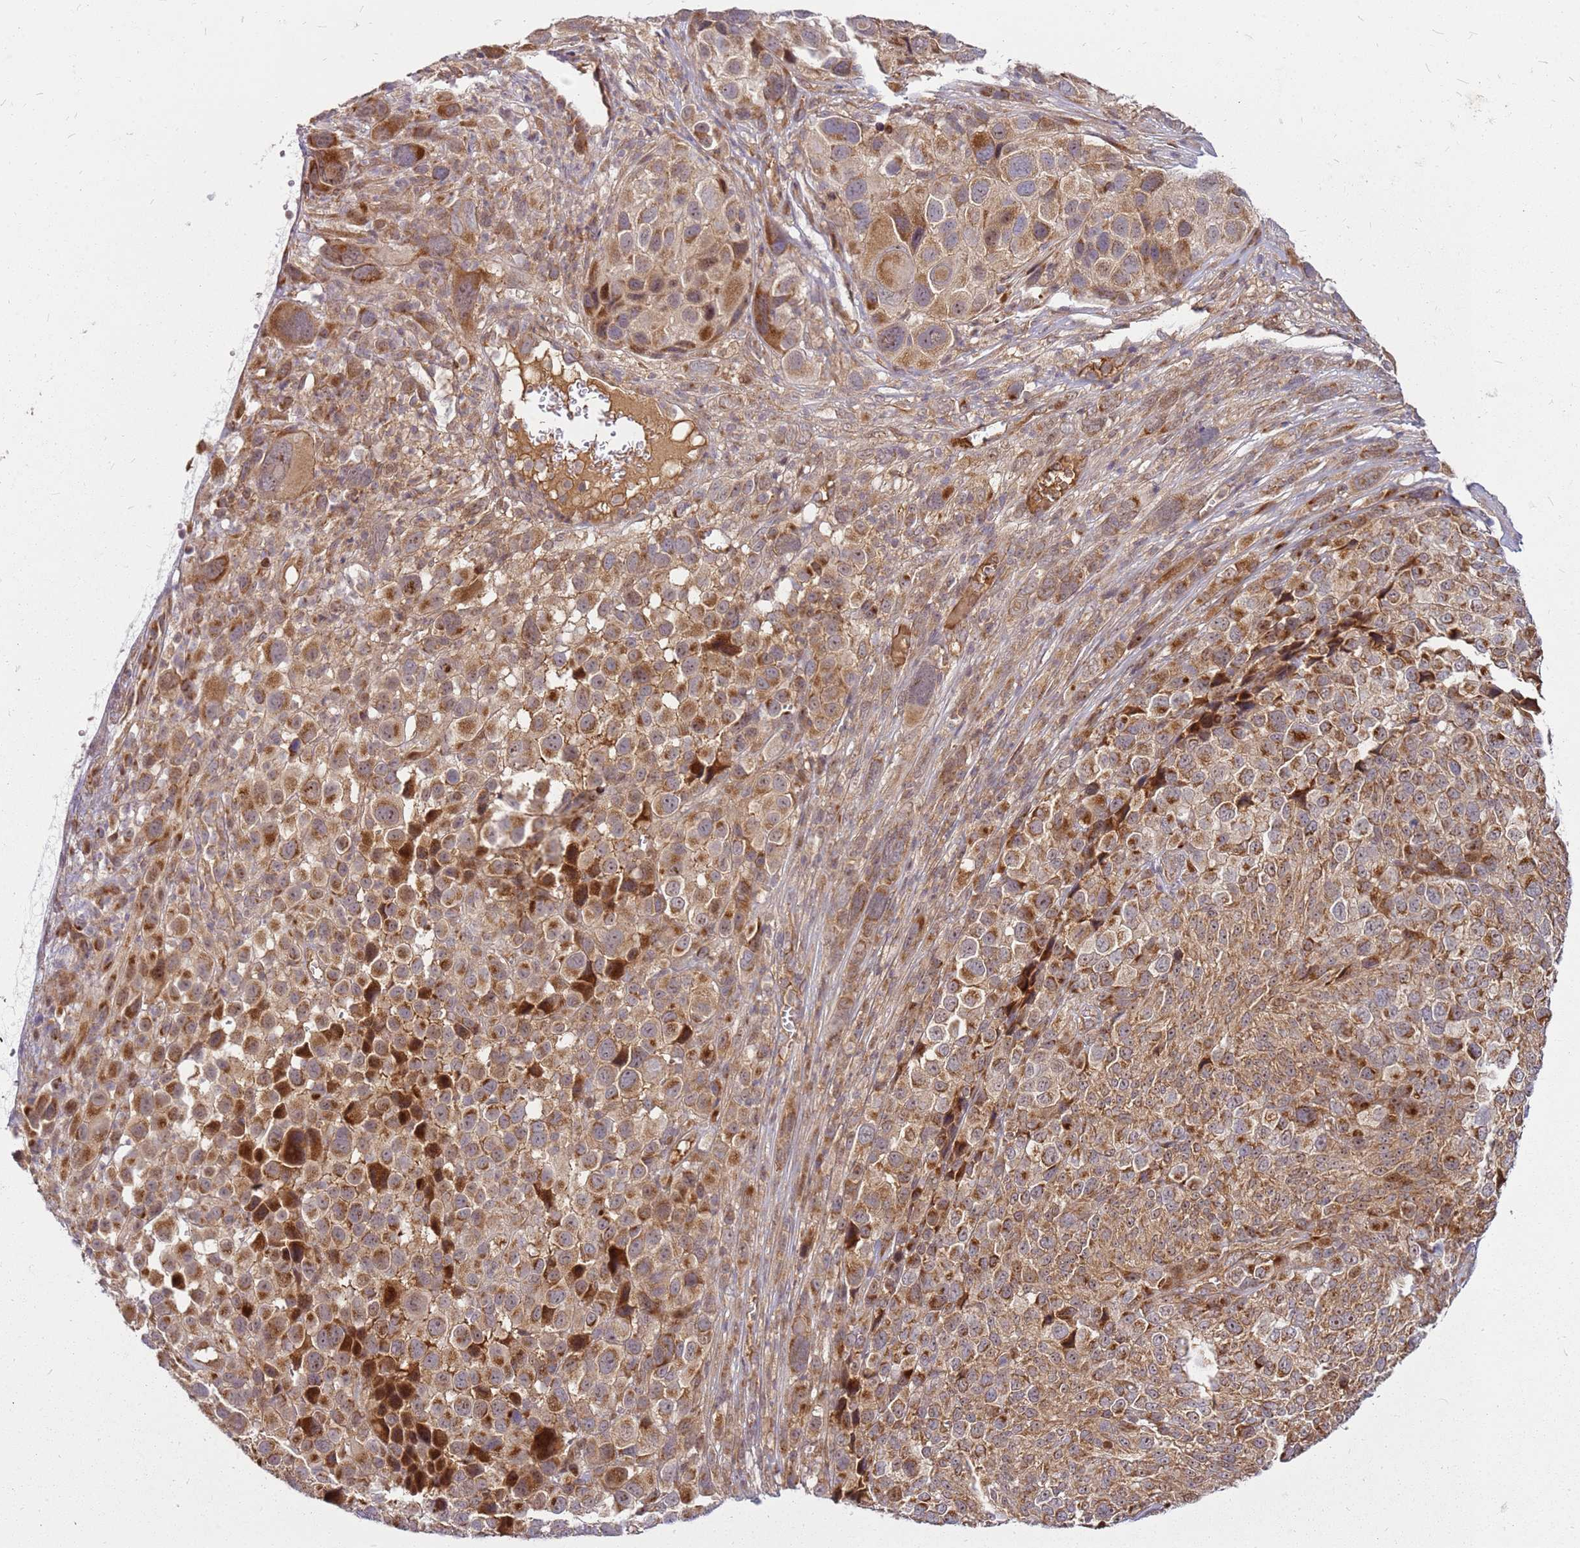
{"staining": {"intensity": "strong", "quantity": ">75%", "location": "cytoplasmic/membranous"}, "tissue": "melanoma", "cell_type": "Tumor cells", "image_type": "cancer", "snomed": [{"axis": "morphology", "description": "Malignant melanoma, NOS"}, {"axis": "topography", "description": "Skin of trunk"}], "caption": "Tumor cells reveal high levels of strong cytoplasmic/membranous positivity in approximately >75% of cells in human melanoma.", "gene": "CCDC159", "patient": {"sex": "male", "age": 71}}